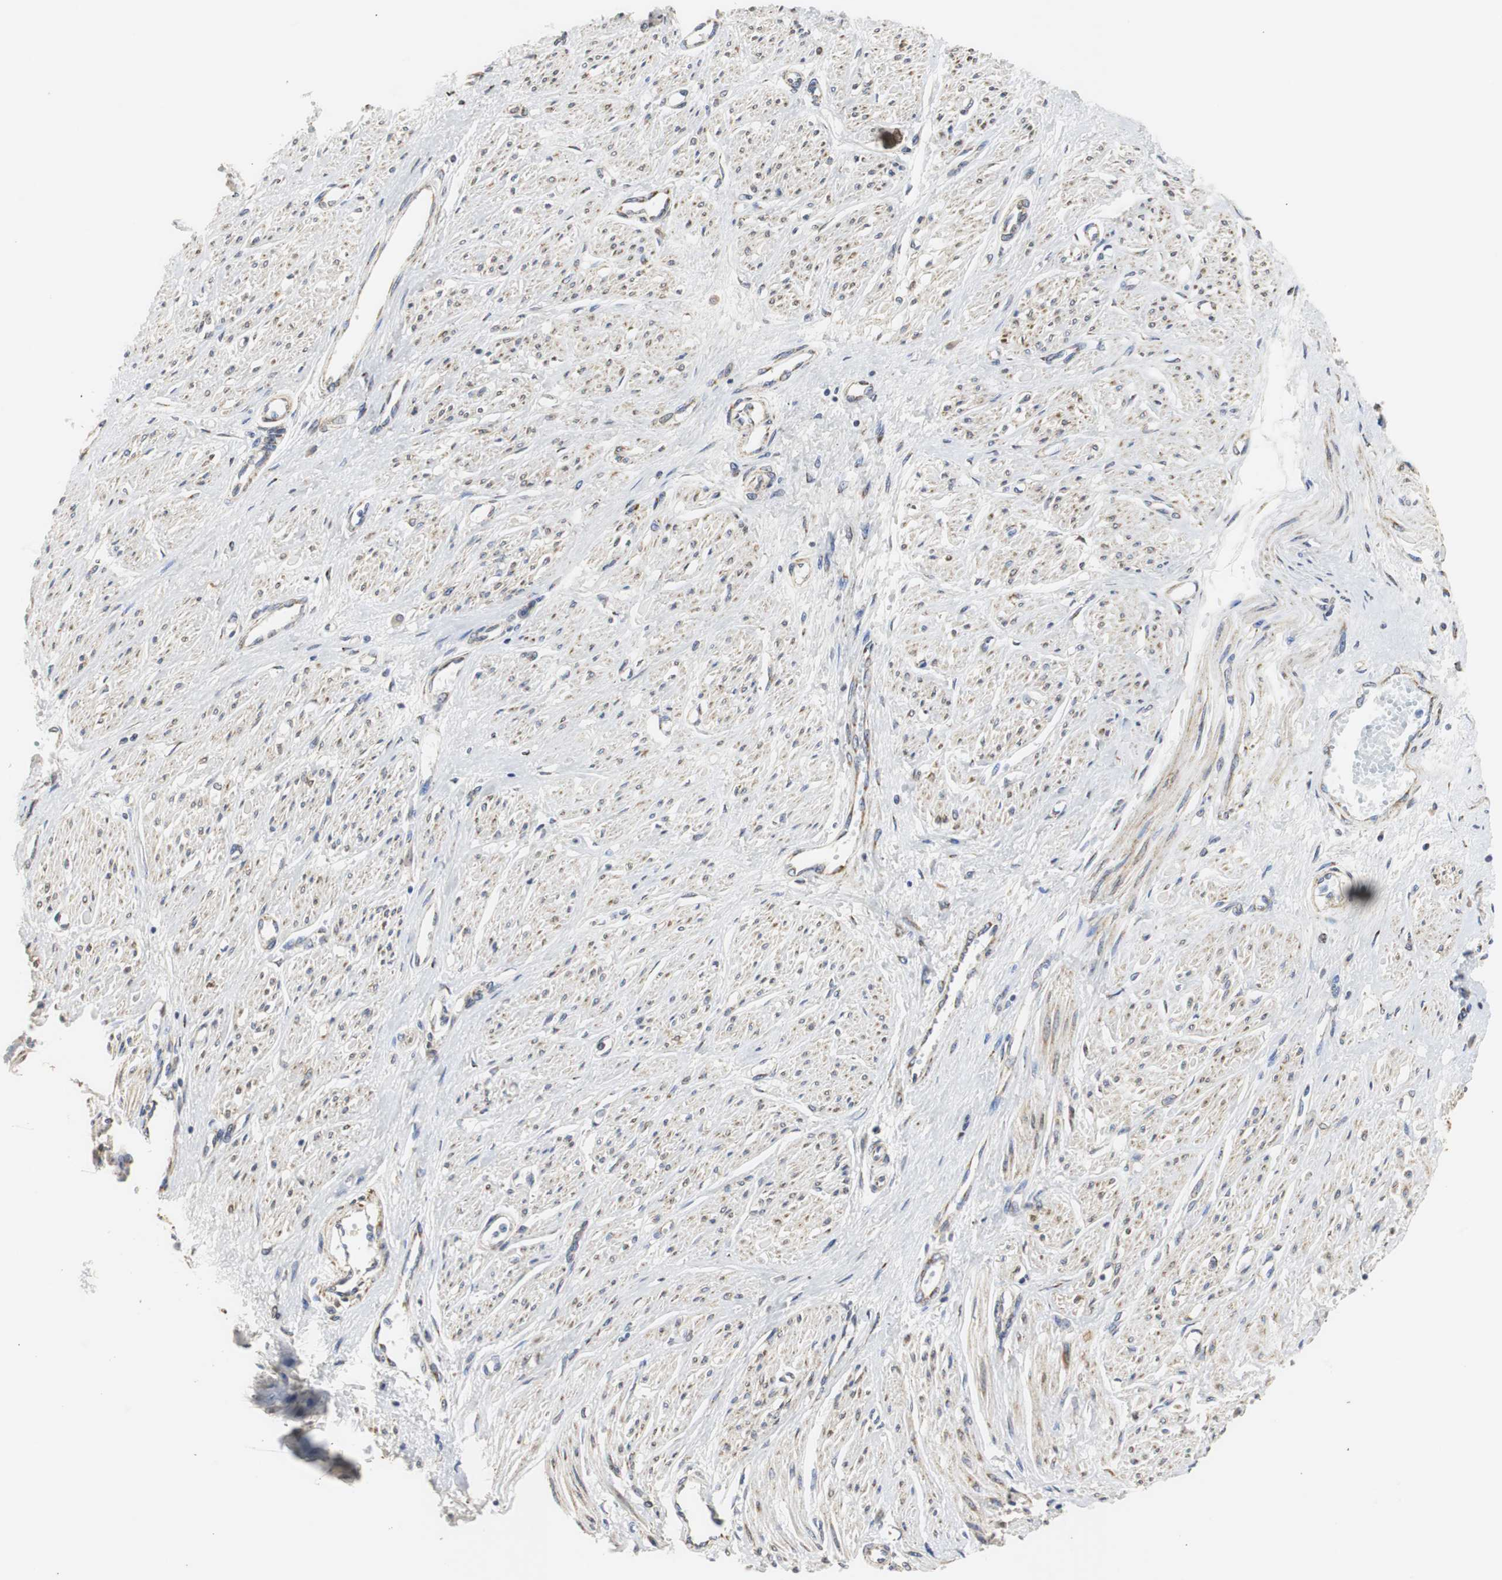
{"staining": {"intensity": "moderate", "quantity": ">75%", "location": "cytoplasmic/membranous"}, "tissue": "smooth muscle", "cell_type": "Smooth muscle cells", "image_type": "normal", "snomed": [{"axis": "morphology", "description": "Normal tissue, NOS"}, {"axis": "topography", "description": "Smooth muscle"}, {"axis": "topography", "description": "Uterus"}], "caption": "Immunohistochemistry (IHC) of normal smooth muscle exhibits medium levels of moderate cytoplasmic/membranous positivity in approximately >75% of smooth muscle cells.", "gene": "HSD17B10", "patient": {"sex": "female", "age": 39}}